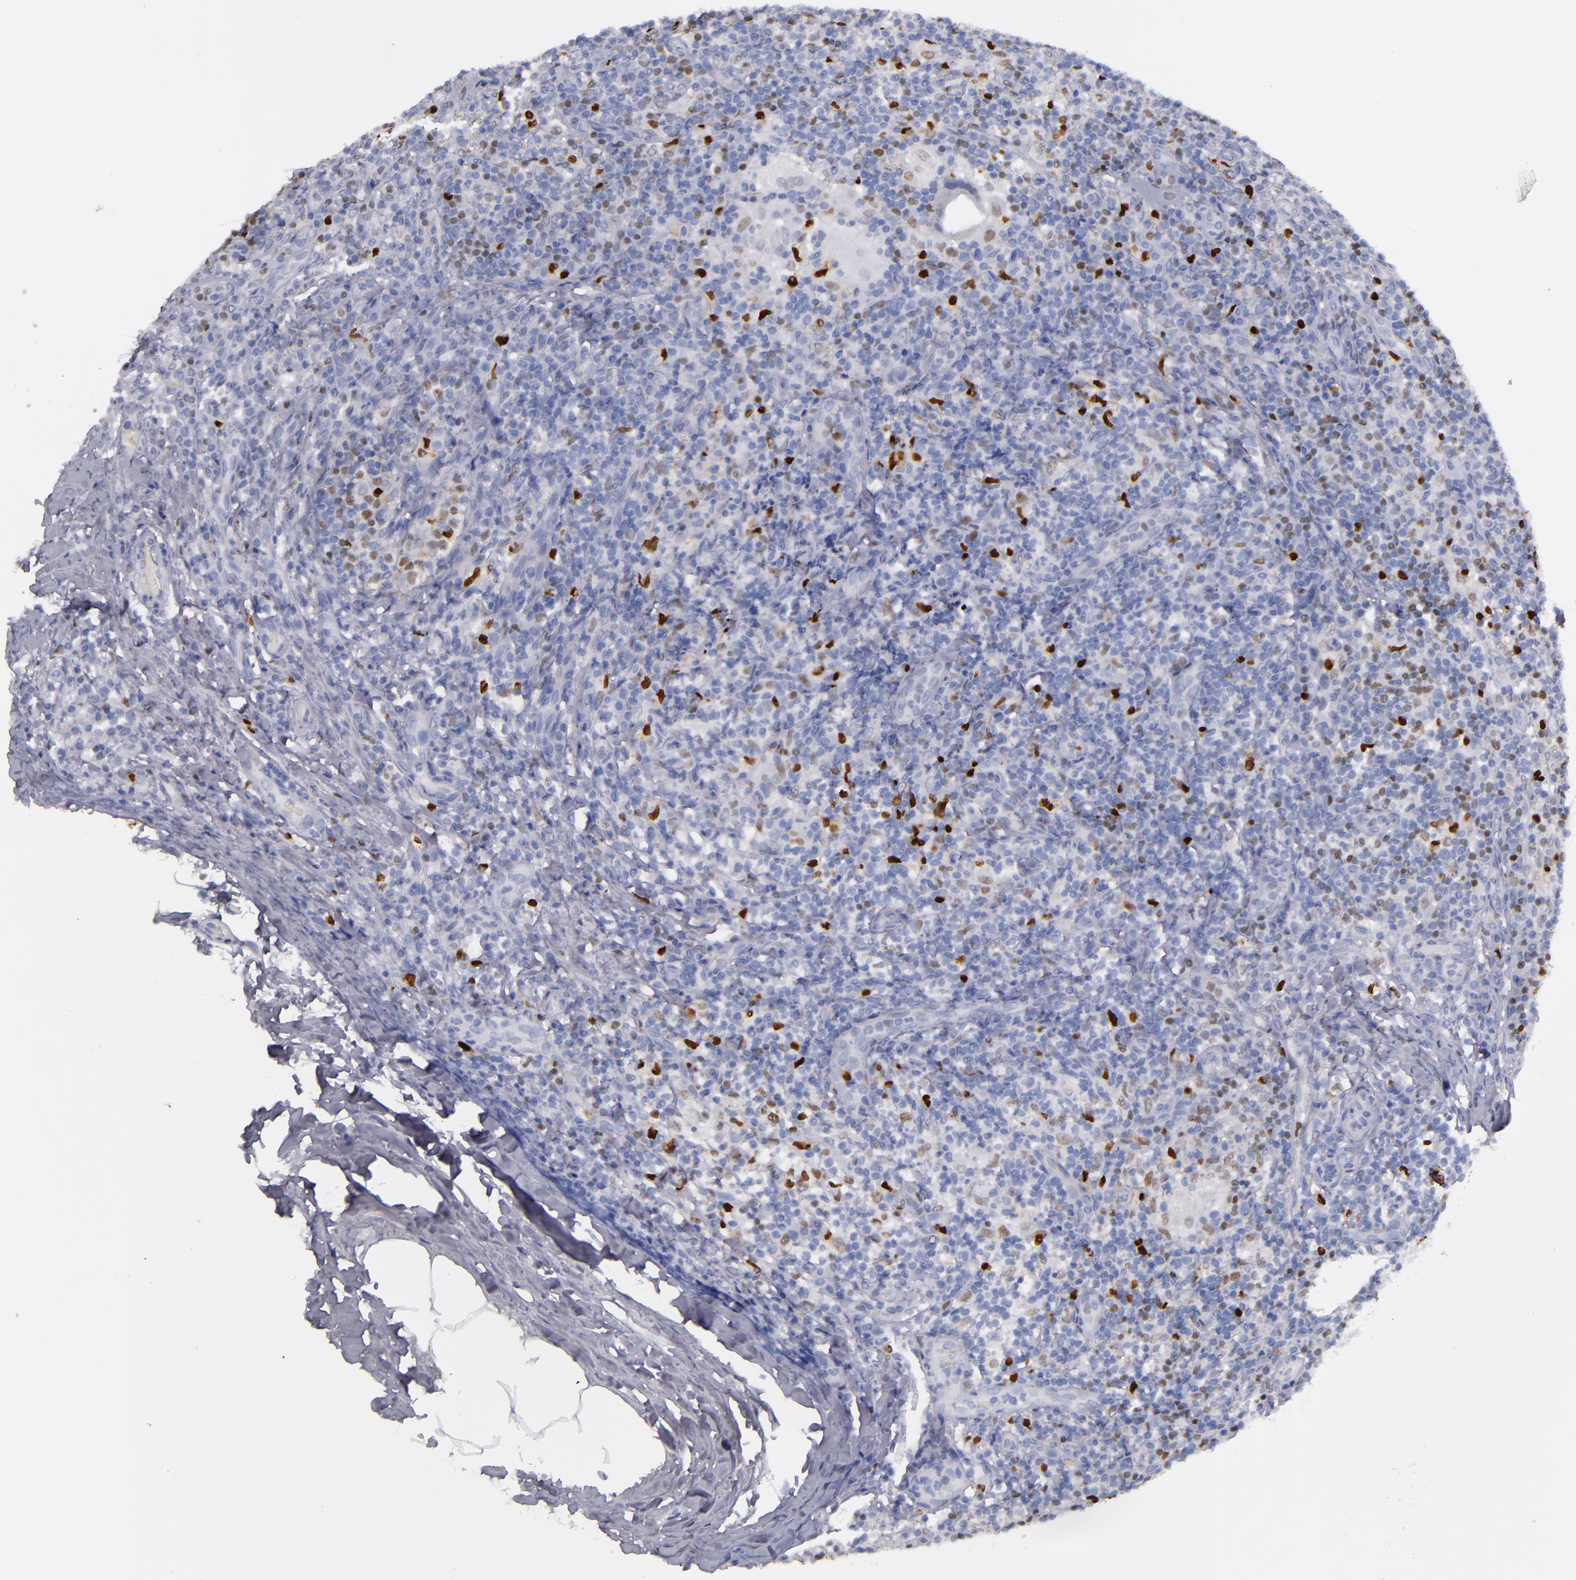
{"staining": {"intensity": "moderate", "quantity": "25%-75%", "location": "nuclear"}, "tissue": "lymph node", "cell_type": "Germinal center cells", "image_type": "normal", "snomed": [{"axis": "morphology", "description": "Normal tissue, NOS"}, {"axis": "morphology", "description": "Inflammation, NOS"}, {"axis": "topography", "description": "Lymph node"}], "caption": "Moderate nuclear positivity is identified in approximately 25%-75% of germinal center cells in unremarkable lymph node. (Stains: DAB (3,3'-diaminobenzidine) in brown, nuclei in blue, Microscopy: brightfield microscopy at high magnification).", "gene": "IRF8", "patient": {"sex": "male", "age": 46}}